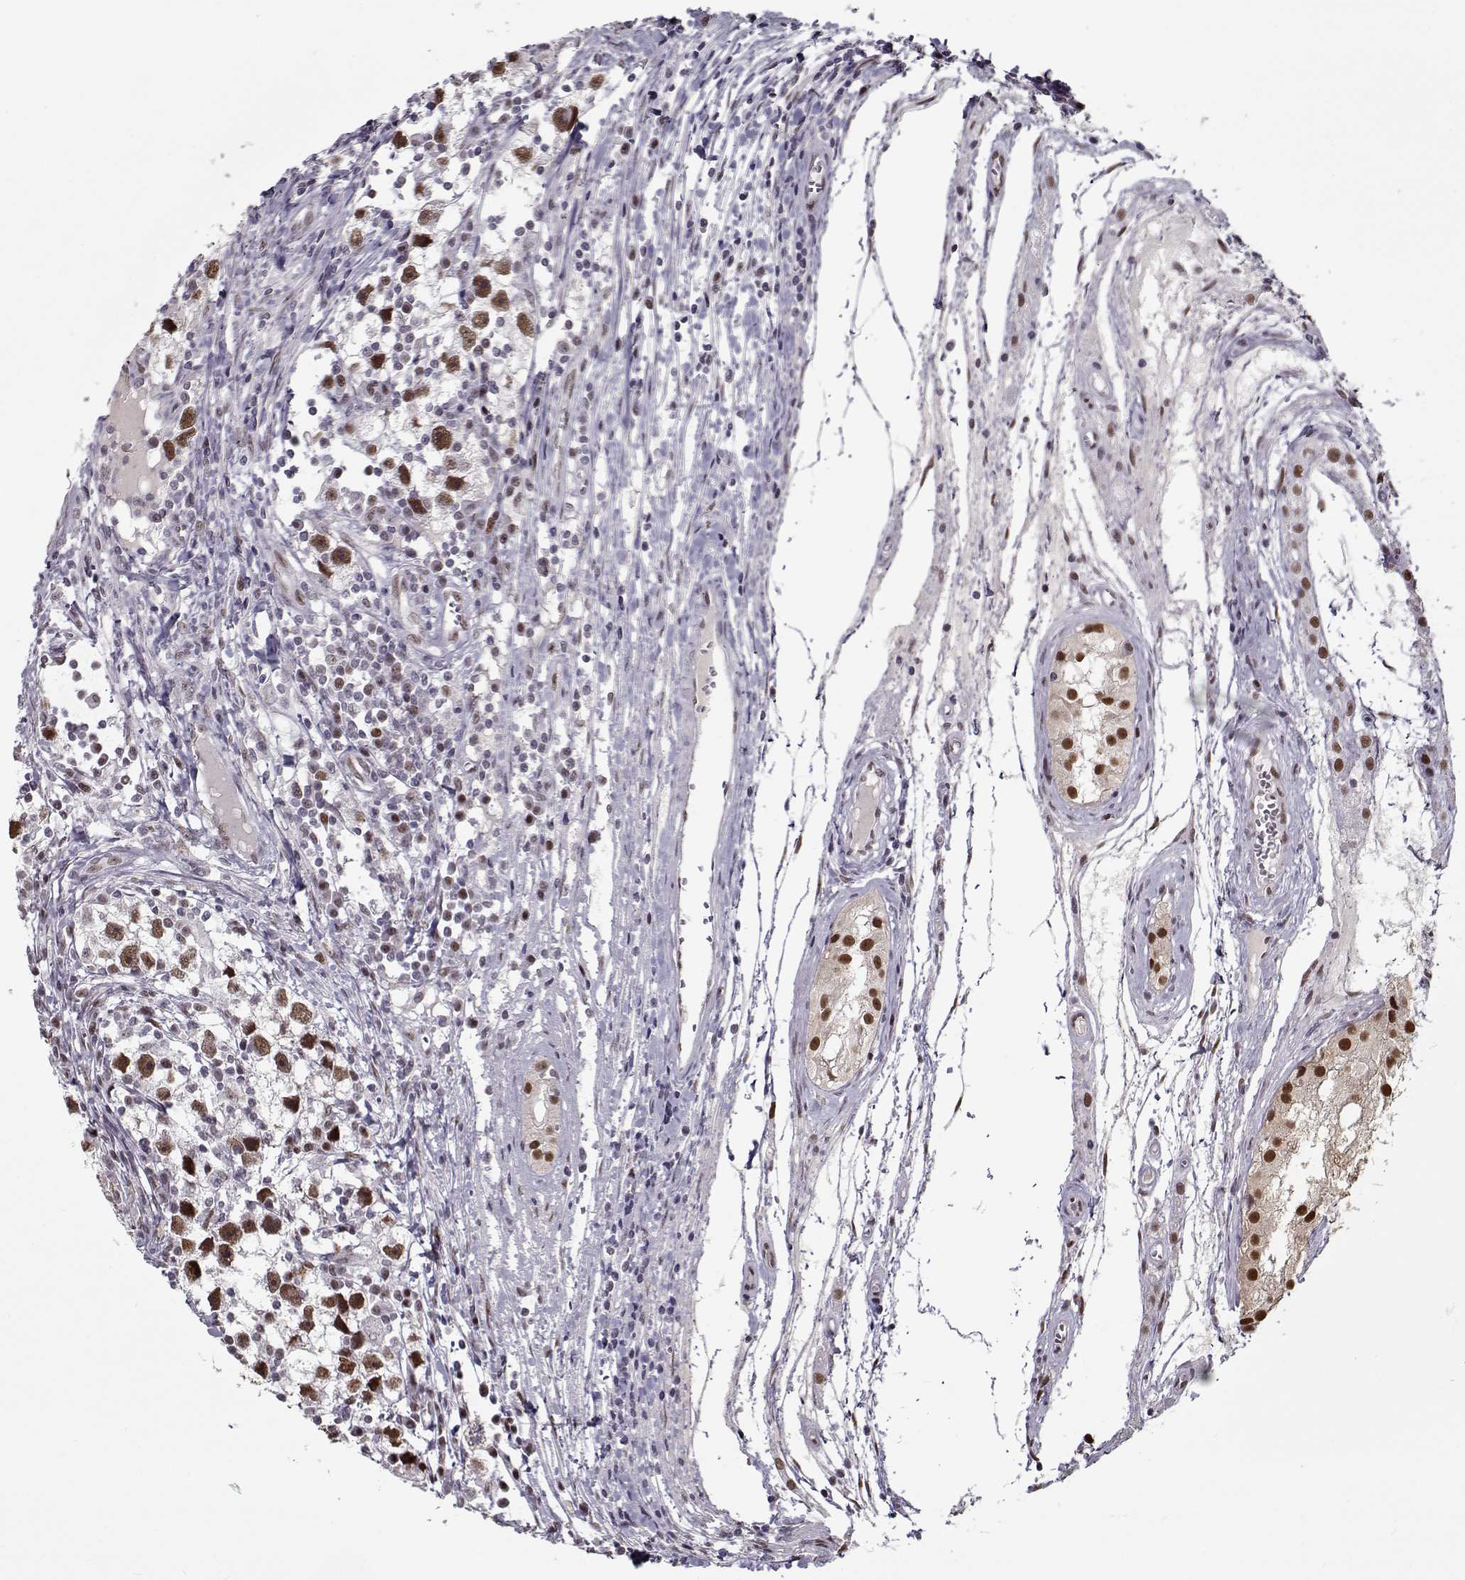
{"staining": {"intensity": "moderate", "quantity": "<25%", "location": "nuclear"}, "tissue": "testis cancer", "cell_type": "Tumor cells", "image_type": "cancer", "snomed": [{"axis": "morphology", "description": "Seminoma, NOS"}, {"axis": "topography", "description": "Testis"}], "caption": "Protein expression by immunohistochemistry (IHC) exhibits moderate nuclear staining in approximately <25% of tumor cells in seminoma (testis).", "gene": "PRMT8", "patient": {"sex": "male", "age": 30}}